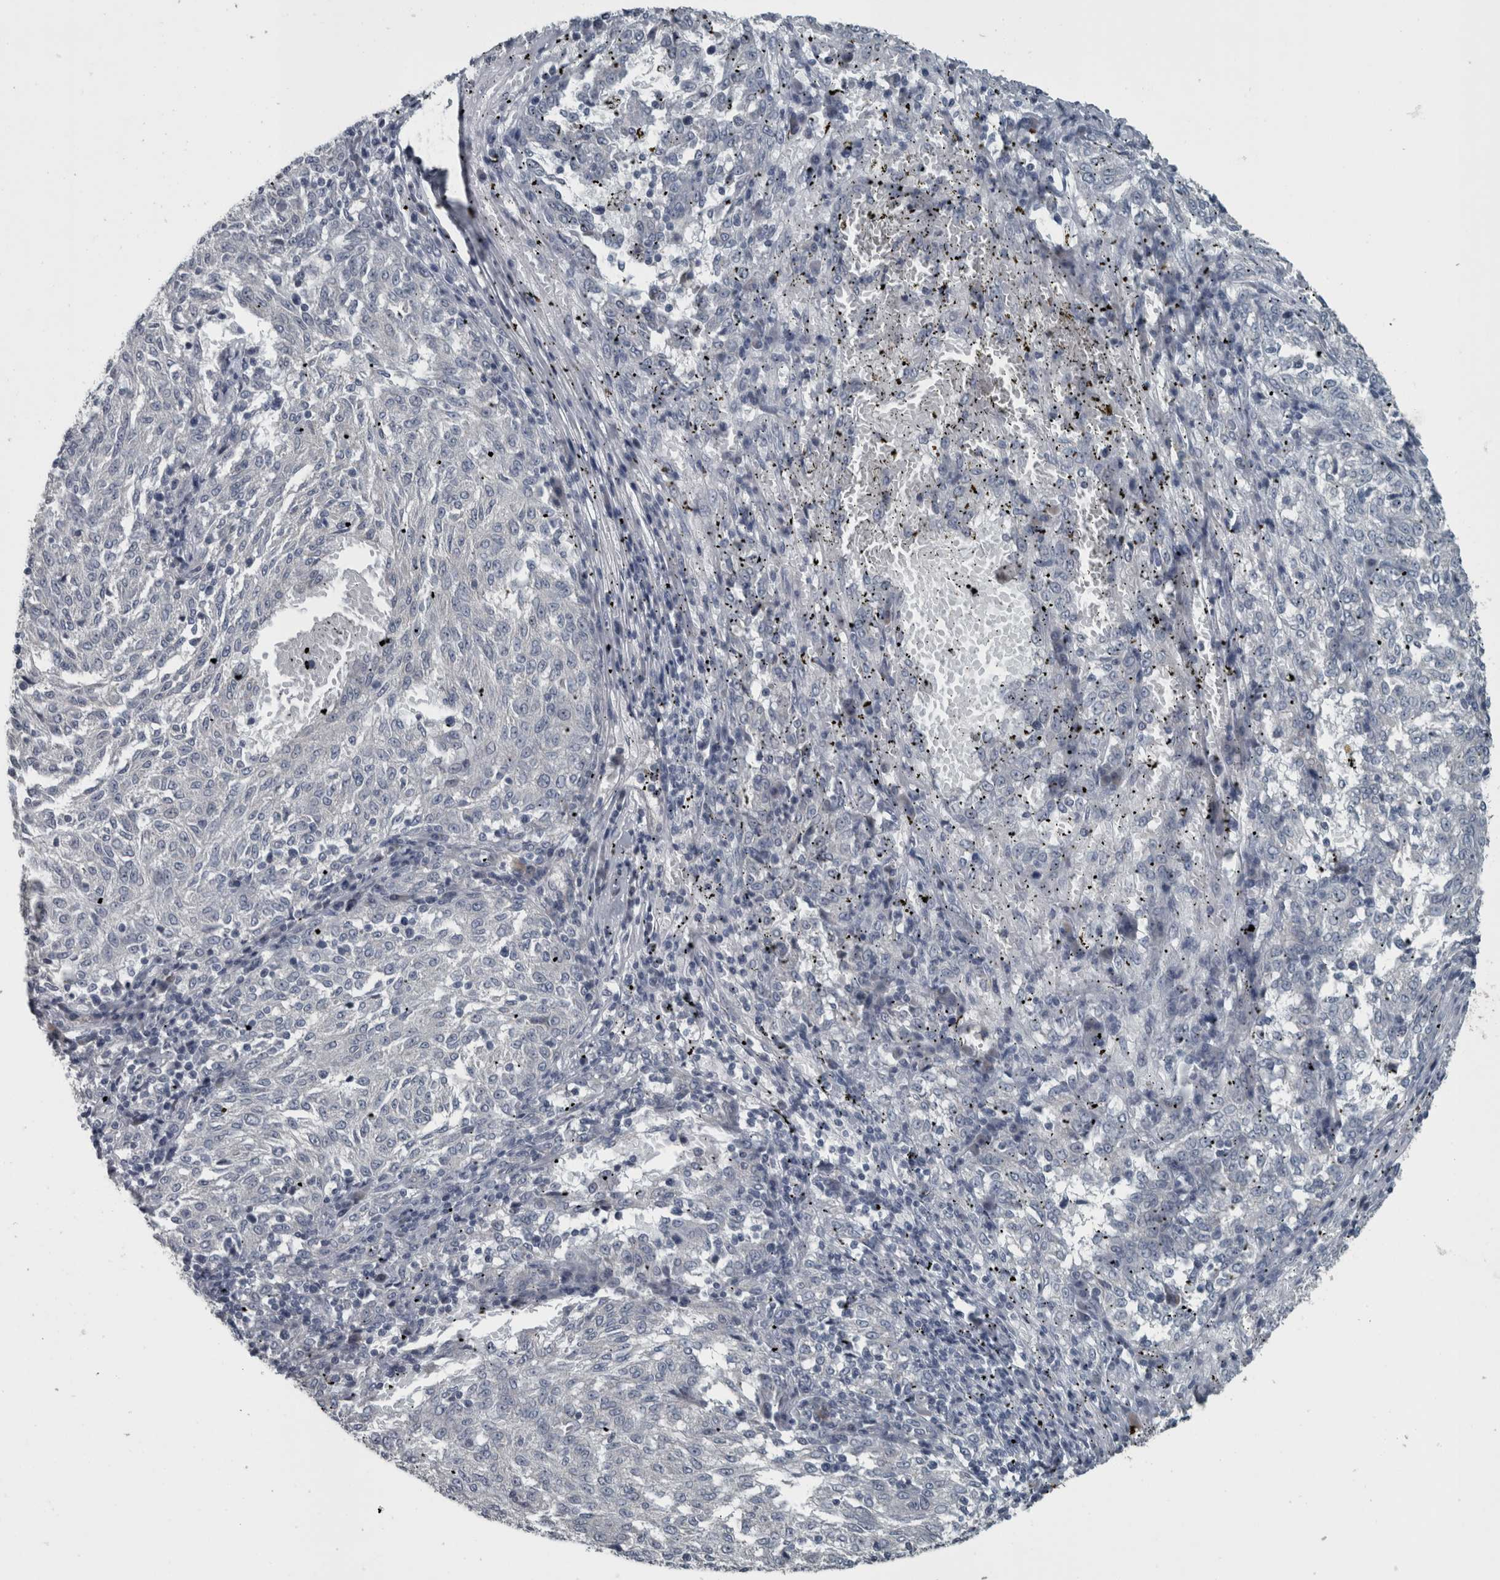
{"staining": {"intensity": "negative", "quantity": "none", "location": "none"}, "tissue": "melanoma", "cell_type": "Tumor cells", "image_type": "cancer", "snomed": [{"axis": "morphology", "description": "Malignant melanoma, NOS"}, {"axis": "topography", "description": "Skin"}], "caption": "A histopathology image of melanoma stained for a protein reveals no brown staining in tumor cells.", "gene": "KRT20", "patient": {"sex": "female", "age": 72}}